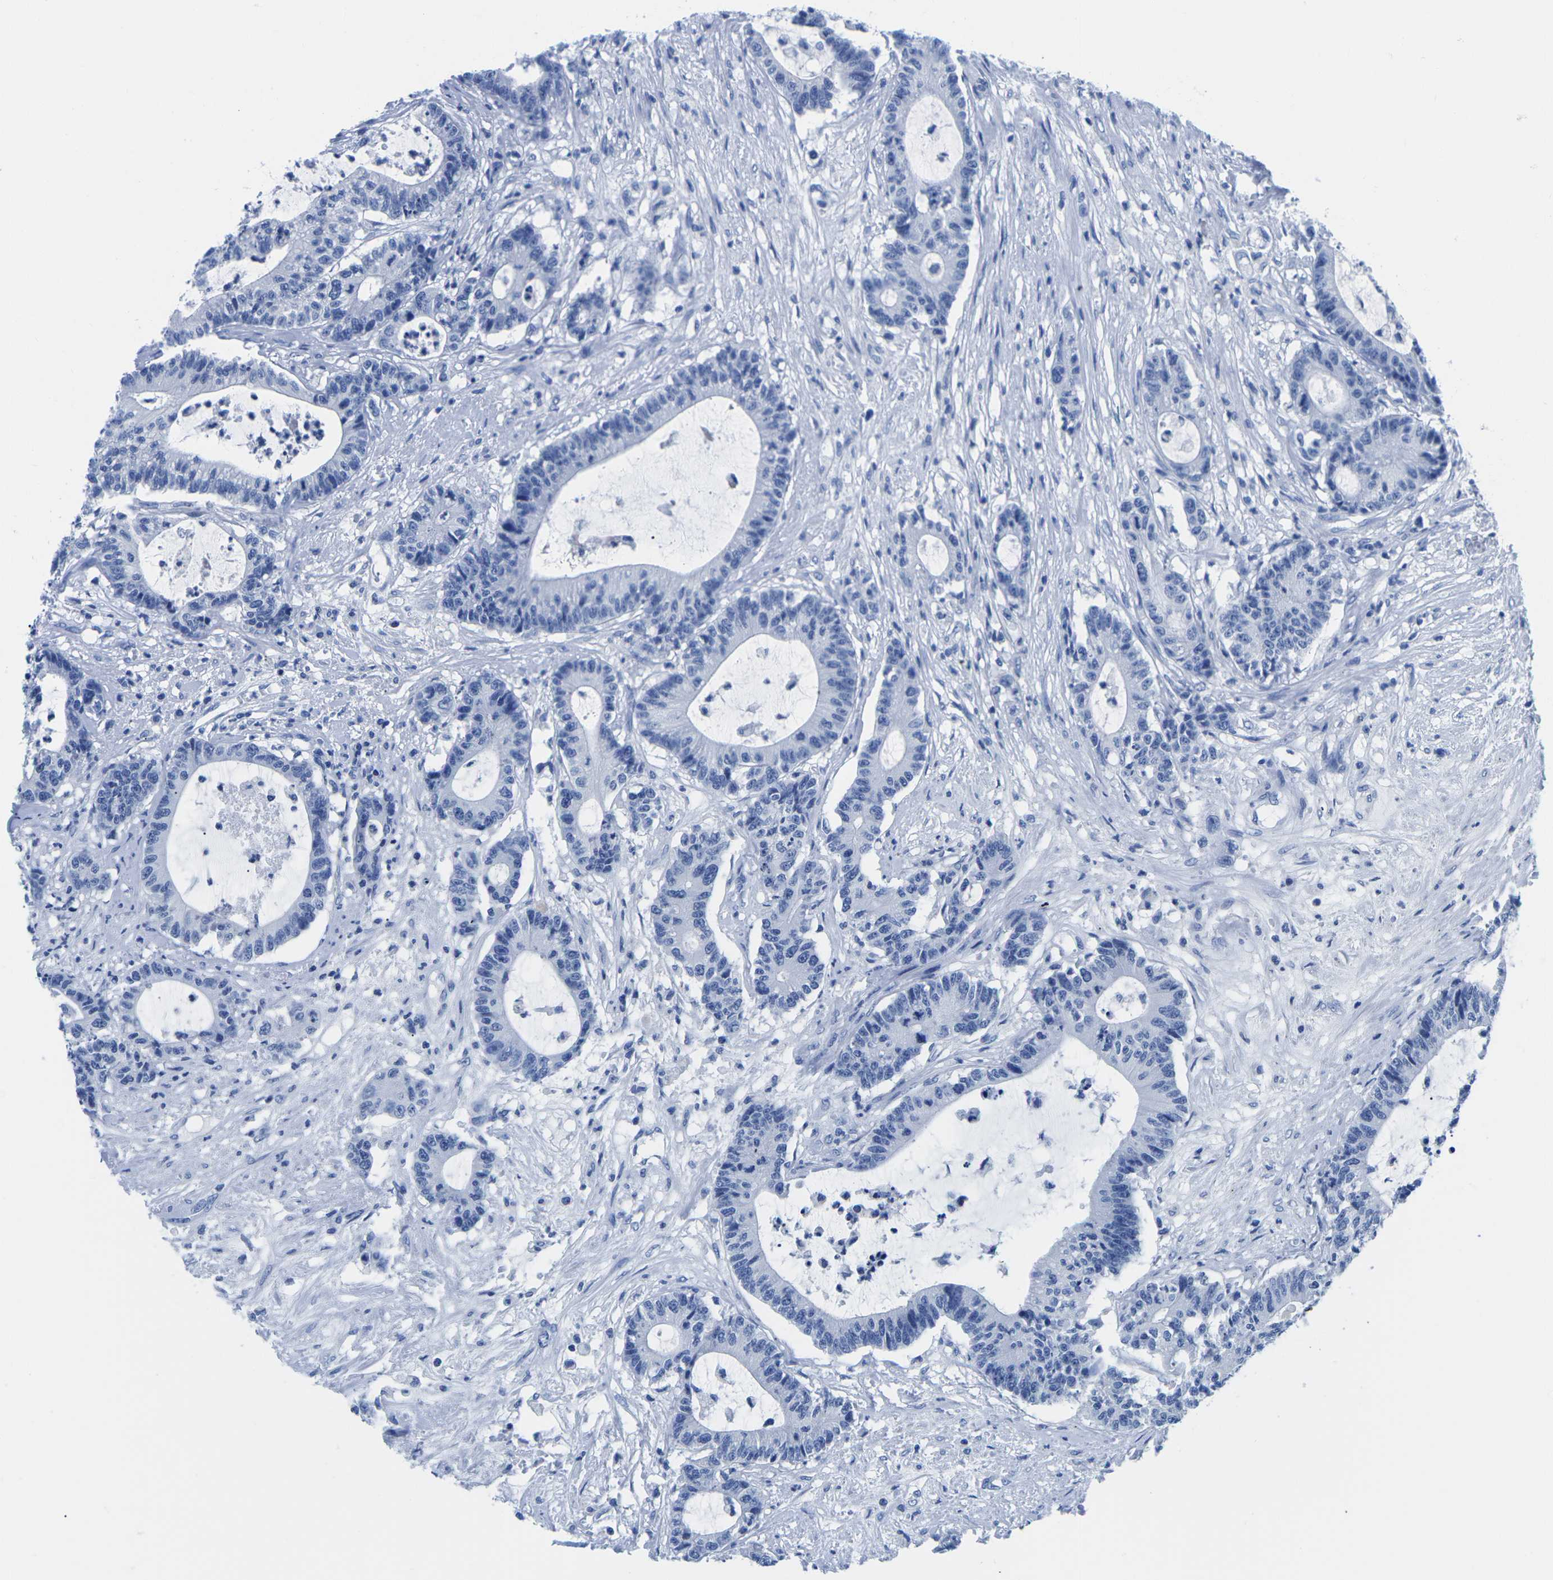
{"staining": {"intensity": "negative", "quantity": "none", "location": "none"}, "tissue": "colorectal cancer", "cell_type": "Tumor cells", "image_type": "cancer", "snomed": [{"axis": "morphology", "description": "Adenocarcinoma, NOS"}, {"axis": "topography", "description": "Colon"}], "caption": "Tumor cells show no significant protein staining in adenocarcinoma (colorectal).", "gene": "CYP1A2", "patient": {"sex": "female", "age": 84}}